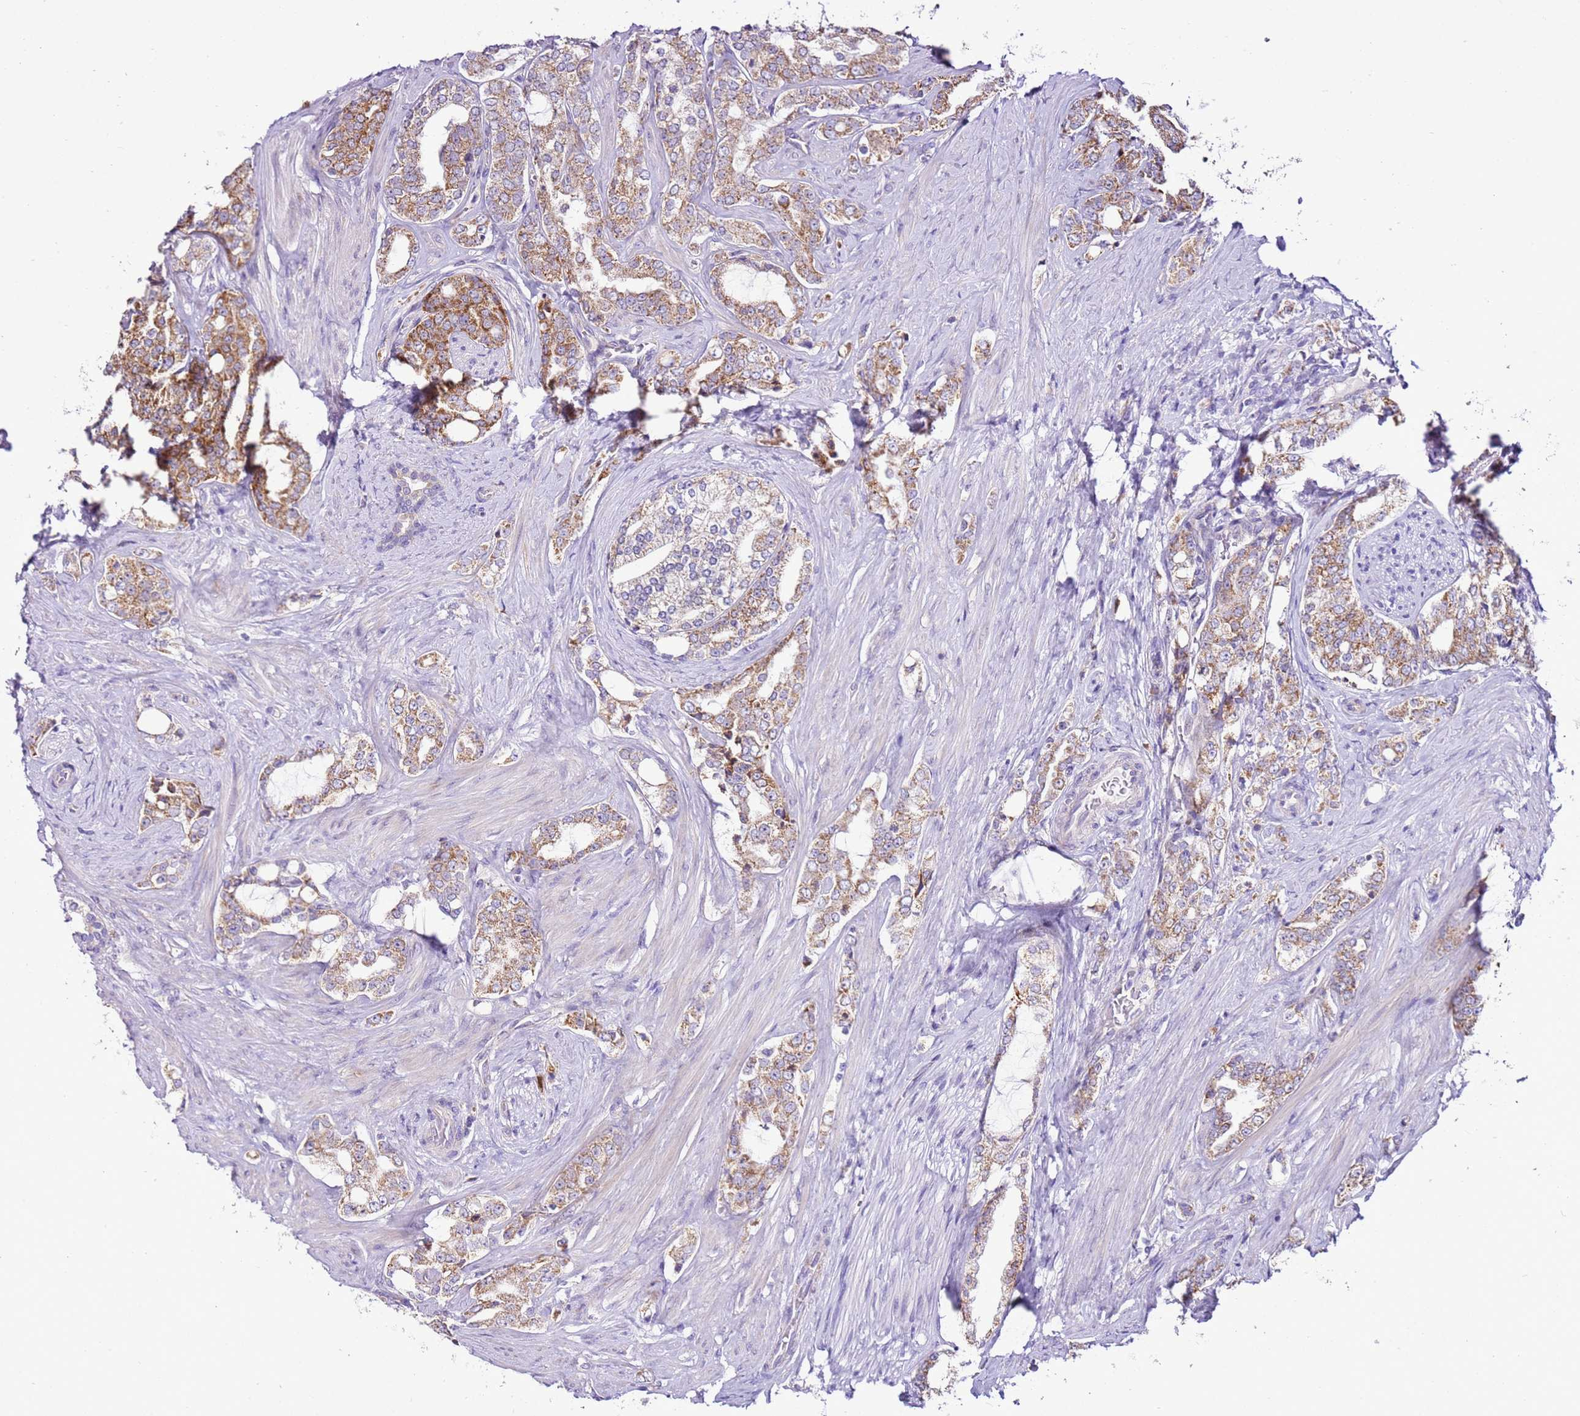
{"staining": {"intensity": "moderate", "quantity": ">75%", "location": "cytoplasmic/membranous"}, "tissue": "prostate cancer", "cell_type": "Tumor cells", "image_type": "cancer", "snomed": [{"axis": "morphology", "description": "Adenocarcinoma, High grade"}, {"axis": "topography", "description": "Prostate"}], "caption": "Immunohistochemistry (IHC) histopathology image of human prostate cancer stained for a protein (brown), which reveals medium levels of moderate cytoplasmic/membranous positivity in about >75% of tumor cells.", "gene": "MRPL36", "patient": {"sex": "male", "age": 64}}